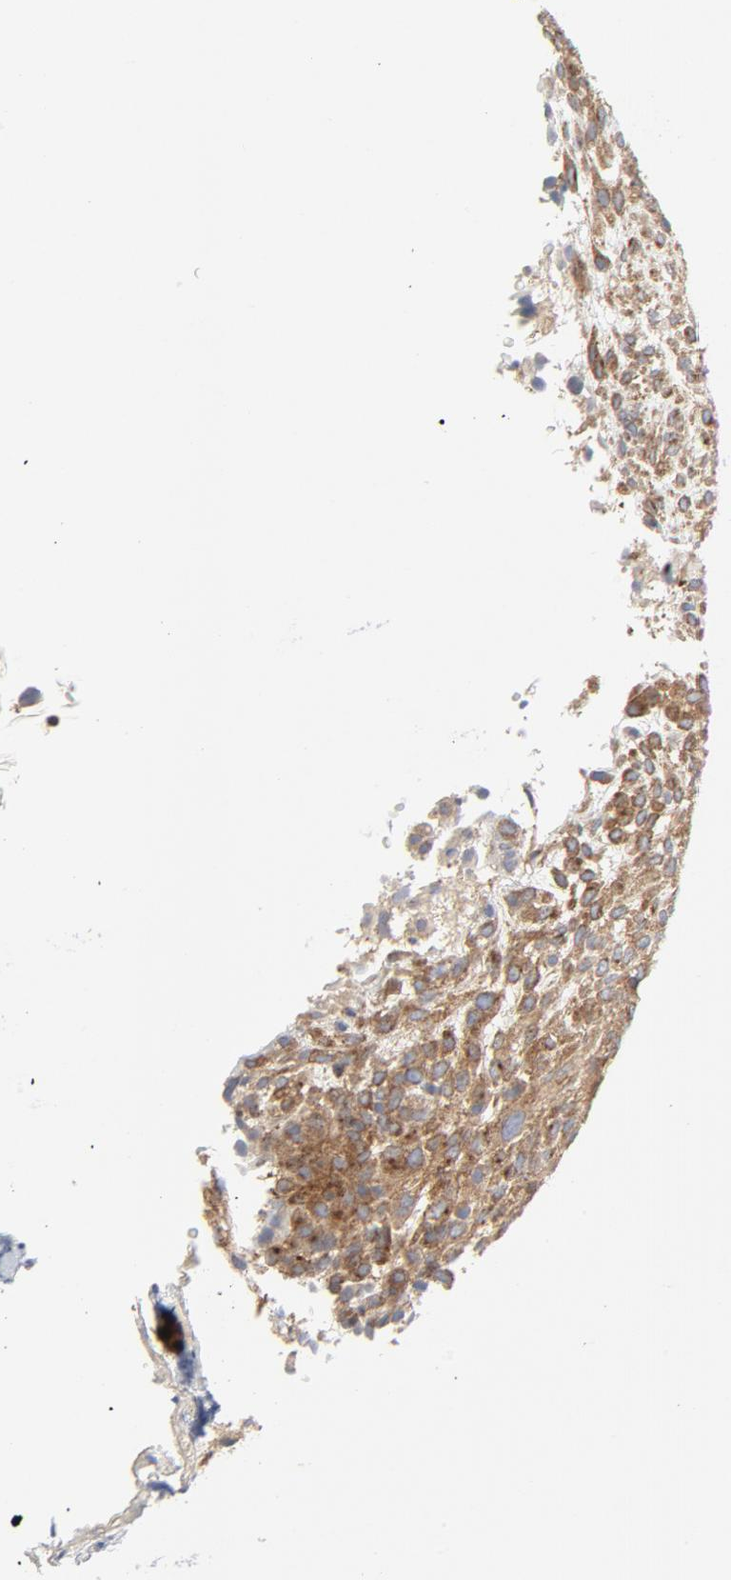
{"staining": {"intensity": "moderate", "quantity": ">75%", "location": "cytoplasmic/membranous"}, "tissue": "glioma", "cell_type": "Tumor cells", "image_type": "cancer", "snomed": [{"axis": "morphology", "description": "Glioma, malignant, High grade"}, {"axis": "topography", "description": "Cerebral cortex"}], "caption": "A high-resolution photomicrograph shows IHC staining of high-grade glioma (malignant), which displays moderate cytoplasmic/membranous staining in approximately >75% of tumor cells.", "gene": "RABEP1", "patient": {"sex": "female", "age": 55}}